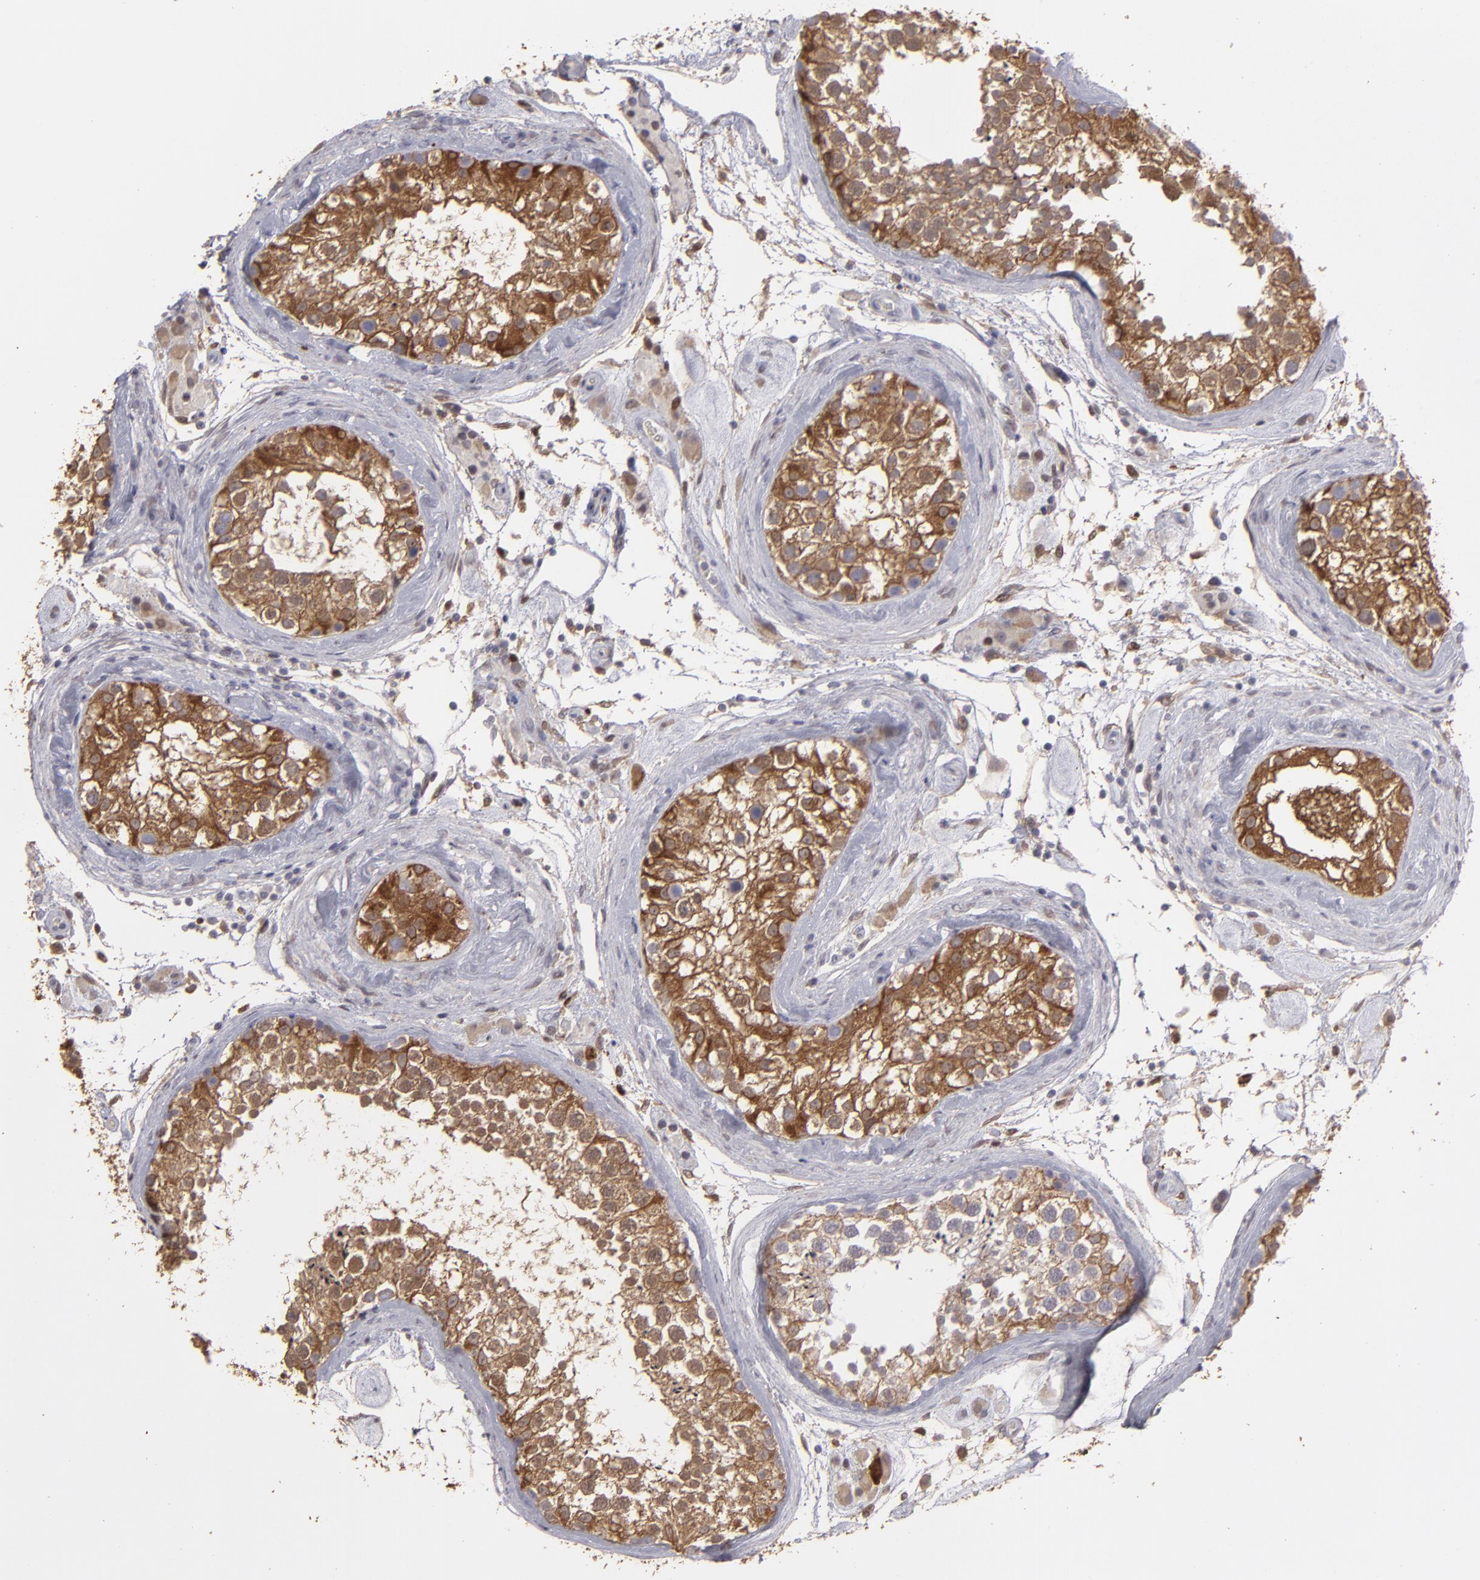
{"staining": {"intensity": "strong", "quantity": ">75%", "location": "cytoplasmic/membranous,nuclear"}, "tissue": "testis", "cell_type": "Cells in seminiferous ducts", "image_type": "normal", "snomed": [{"axis": "morphology", "description": "Normal tissue, NOS"}, {"axis": "topography", "description": "Testis"}], "caption": "The micrograph reveals immunohistochemical staining of unremarkable testis. There is strong cytoplasmic/membranous,nuclear positivity is present in approximately >75% of cells in seminiferous ducts.", "gene": "SEMA3G", "patient": {"sex": "male", "age": 46}}